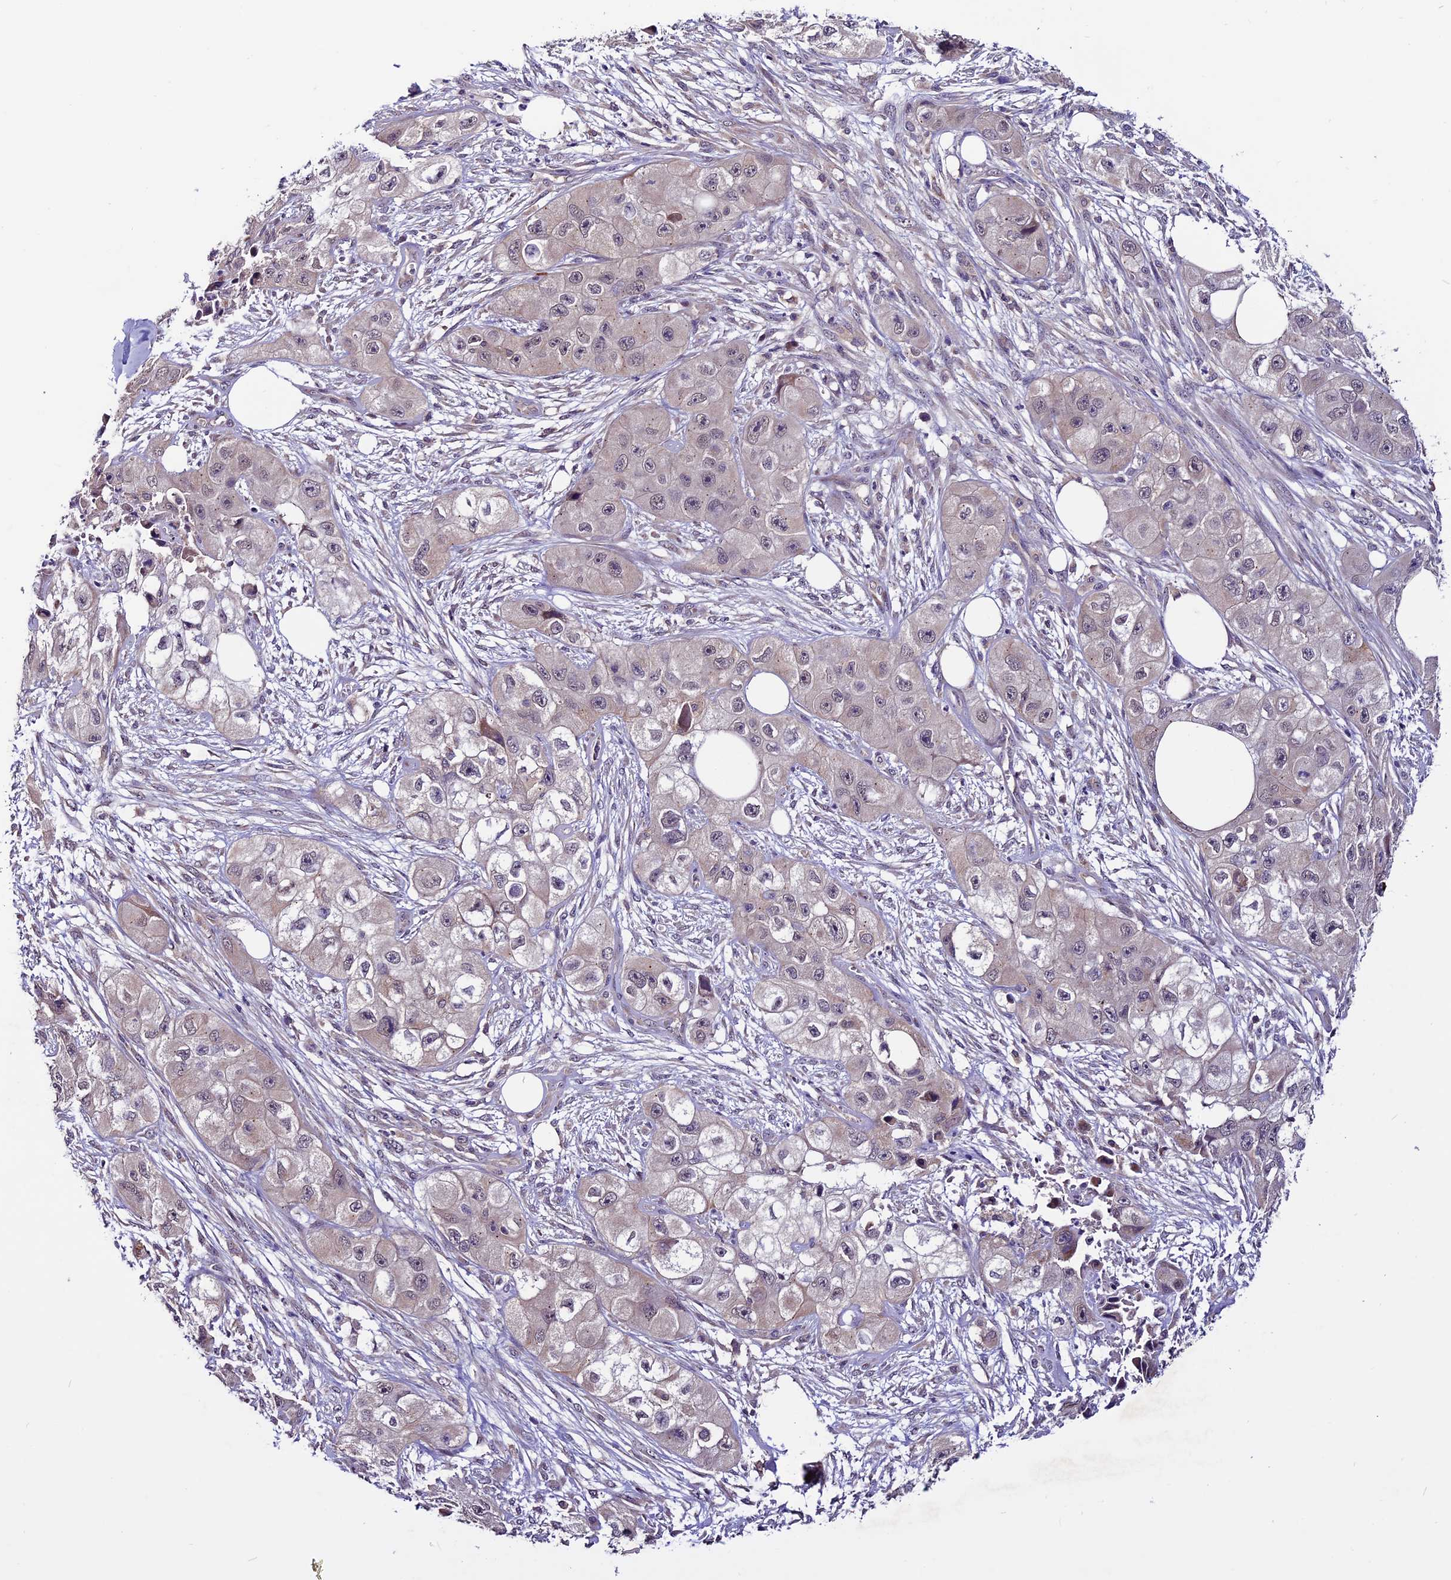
{"staining": {"intensity": "weak", "quantity": "<25%", "location": "cytoplasmic/membranous"}, "tissue": "skin cancer", "cell_type": "Tumor cells", "image_type": "cancer", "snomed": [{"axis": "morphology", "description": "Squamous cell carcinoma, NOS"}, {"axis": "topography", "description": "Skin"}, {"axis": "topography", "description": "Subcutis"}], "caption": "The image reveals no staining of tumor cells in skin cancer (squamous cell carcinoma).", "gene": "RINL", "patient": {"sex": "male", "age": 73}}